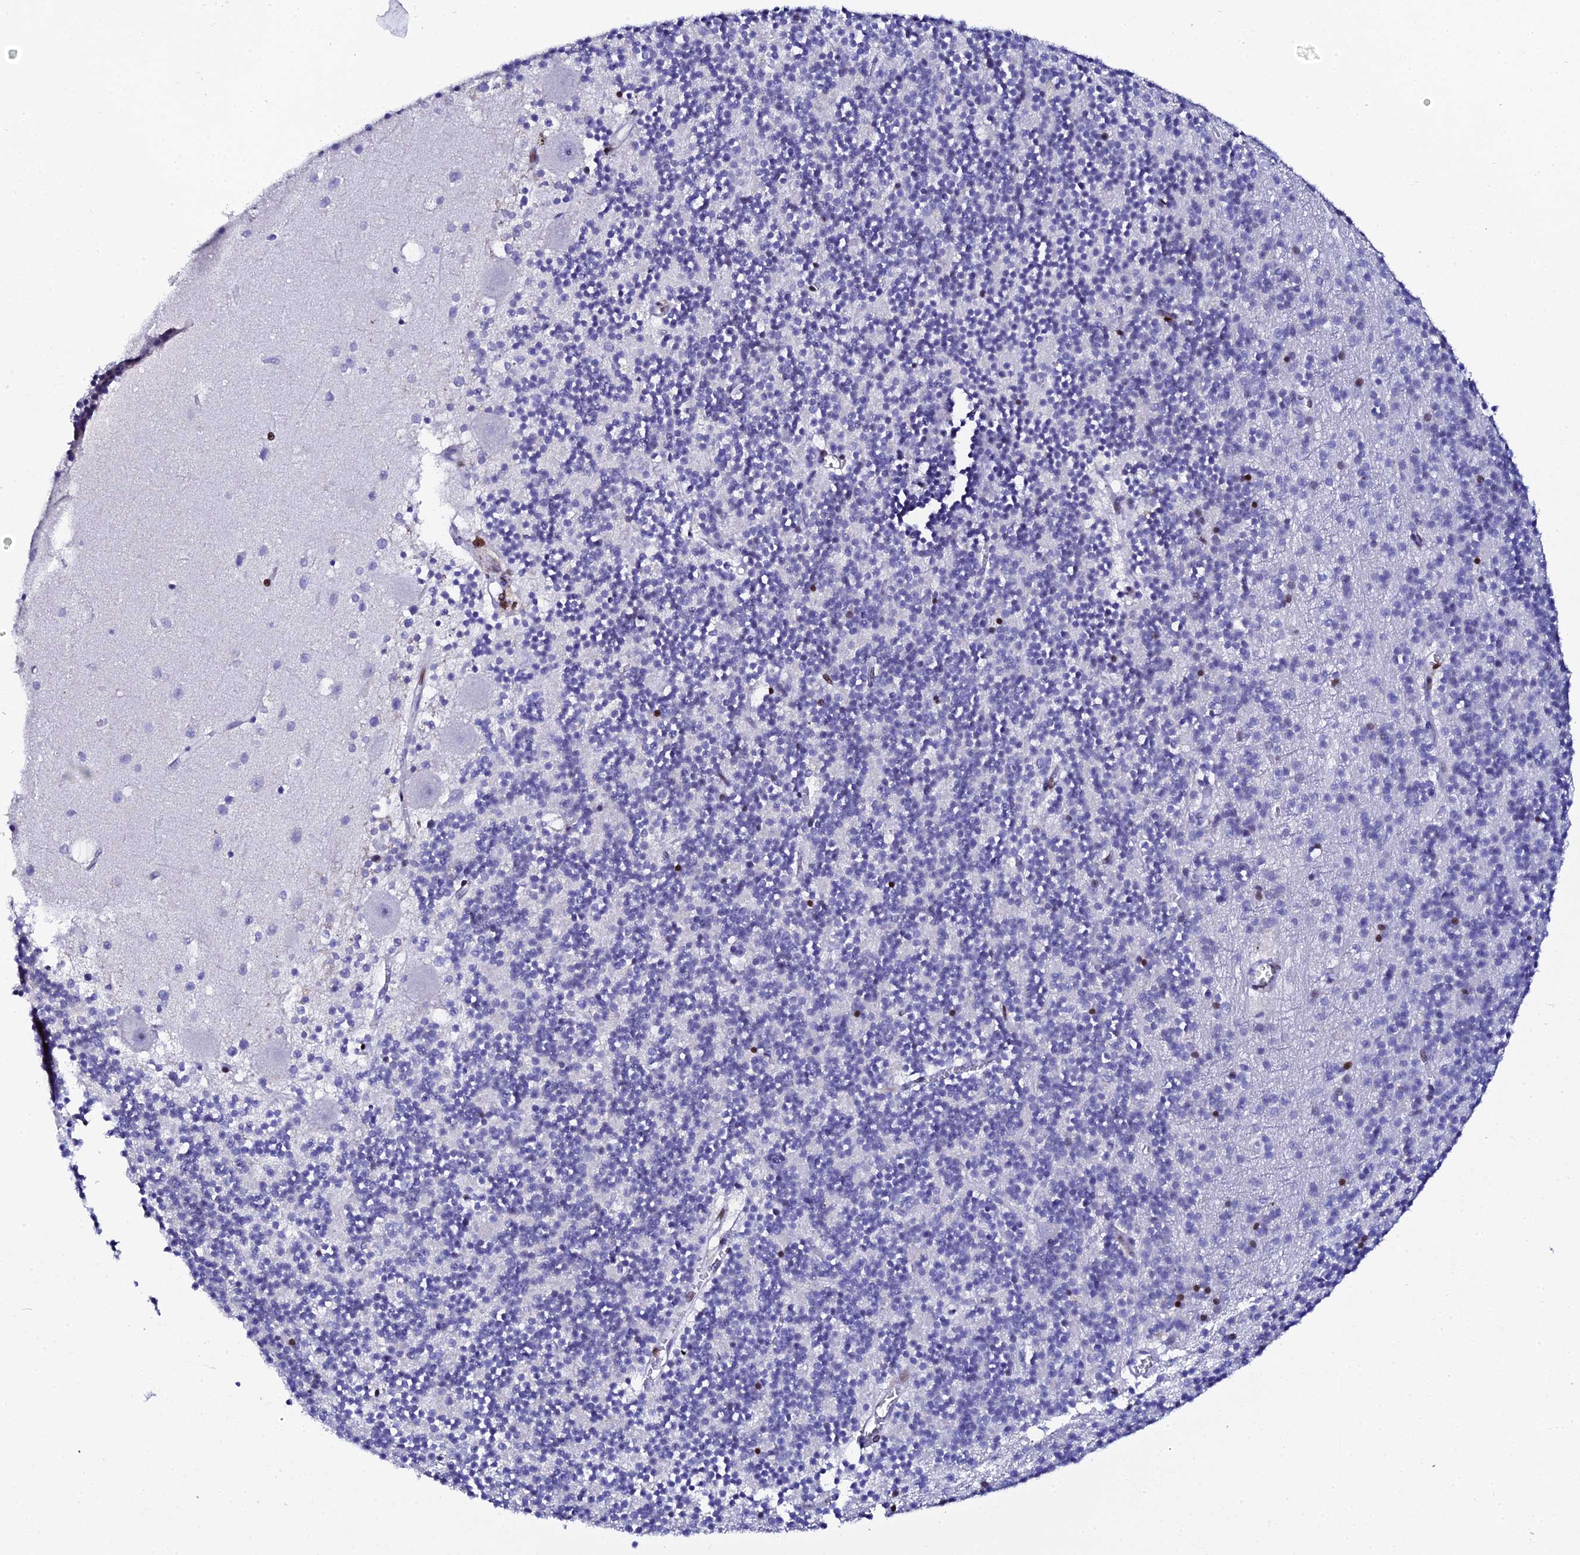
{"staining": {"intensity": "strong", "quantity": "<25%", "location": "nuclear"}, "tissue": "cerebellum", "cell_type": "Cells in granular layer", "image_type": "normal", "snomed": [{"axis": "morphology", "description": "Normal tissue, NOS"}, {"axis": "topography", "description": "Cerebellum"}], "caption": "Immunohistochemistry (IHC) photomicrograph of unremarkable cerebellum: human cerebellum stained using immunohistochemistry demonstrates medium levels of strong protein expression localized specifically in the nuclear of cells in granular layer, appearing as a nuclear brown color.", "gene": "MYNN", "patient": {"sex": "male", "age": 54}}